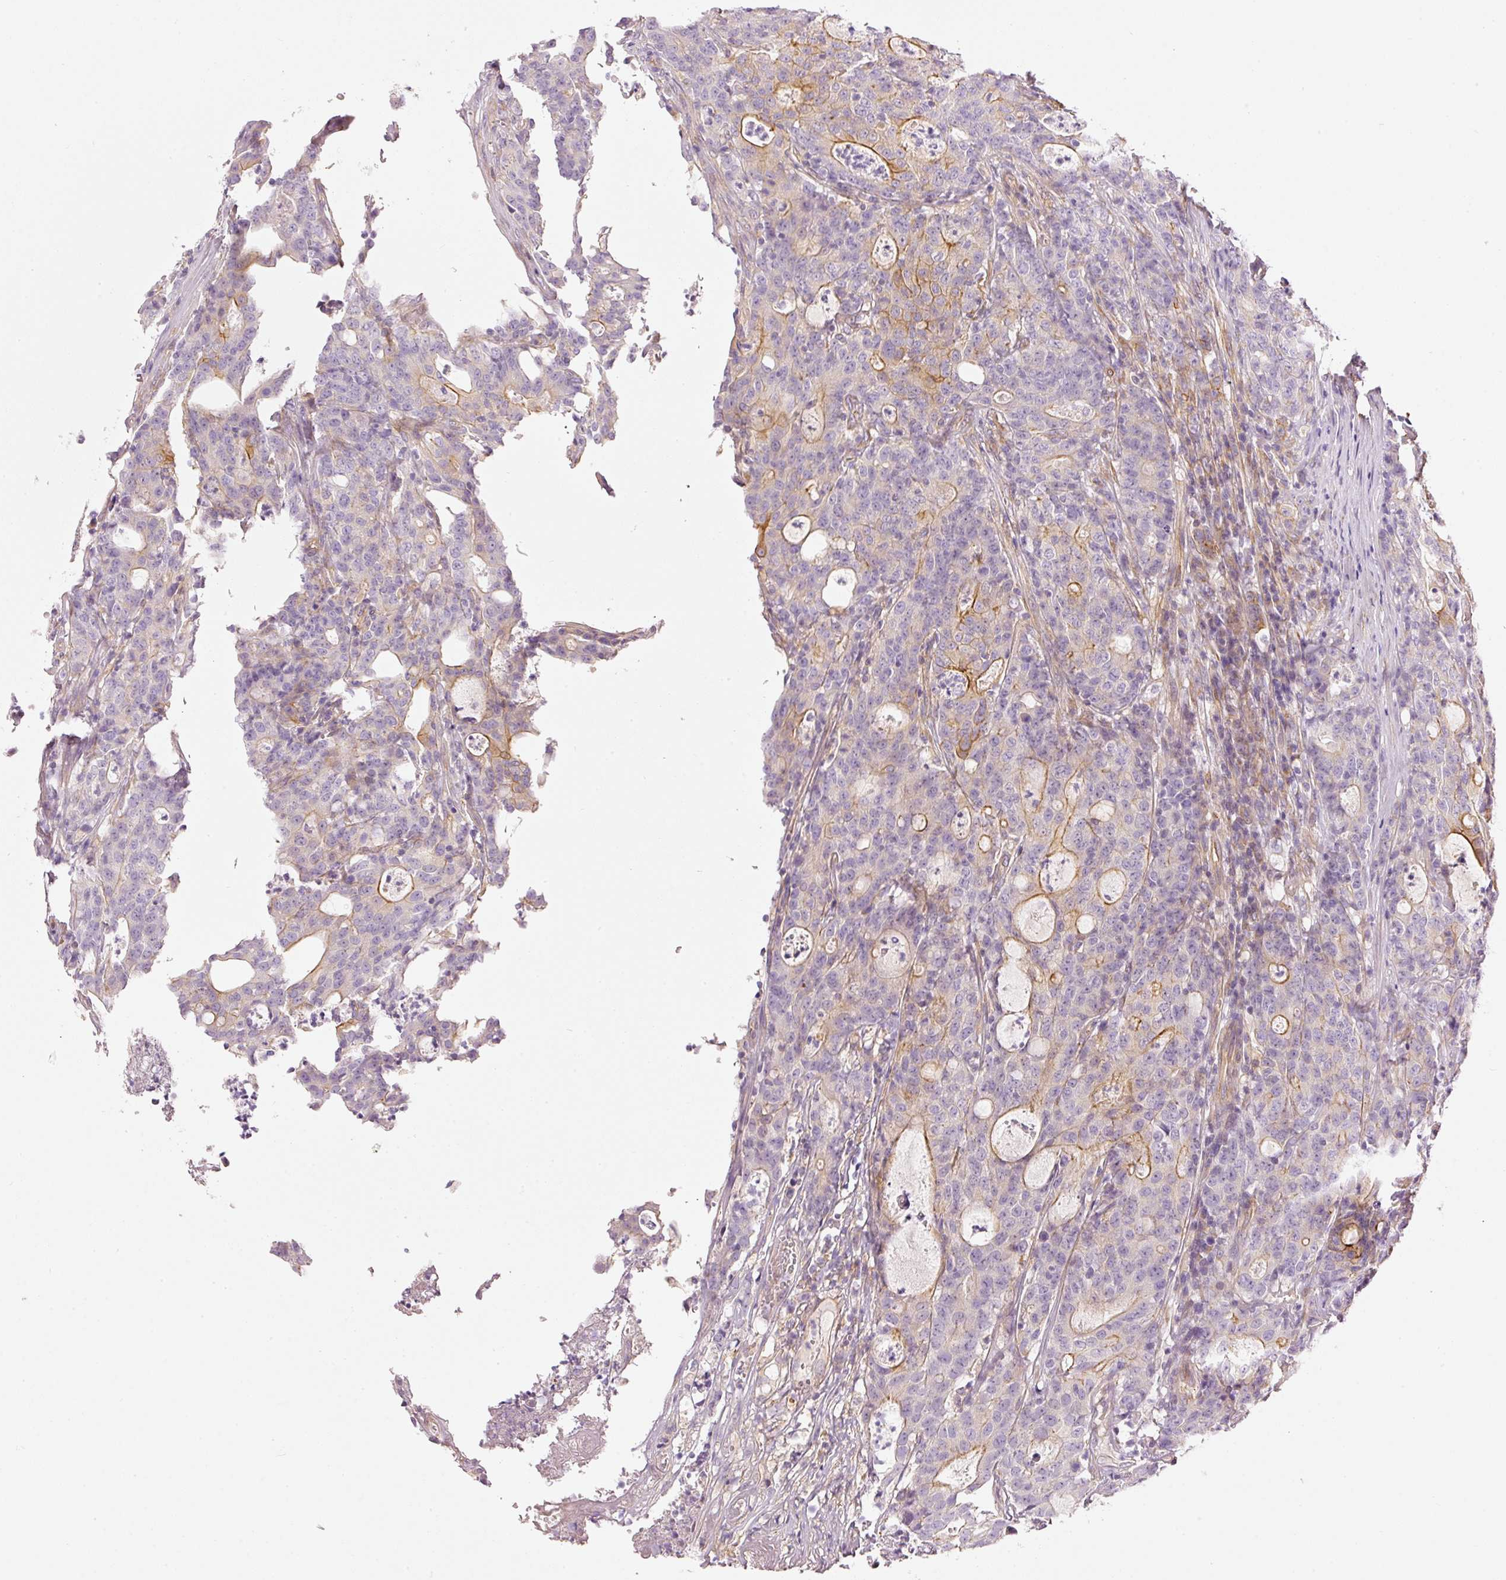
{"staining": {"intensity": "moderate", "quantity": "<25%", "location": "cytoplasmic/membranous"}, "tissue": "colorectal cancer", "cell_type": "Tumor cells", "image_type": "cancer", "snomed": [{"axis": "morphology", "description": "Adenocarcinoma, NOS"}, {"axis": "topography", "description": "Colon"}], "caption": "Adenocarcinoma (colorectal) stained for a protein reveals moderate cytoplasmic/membranous positivity in tumor cells.", "gene": "OSR2", "patient": {"sex": "male", "age": 83}}